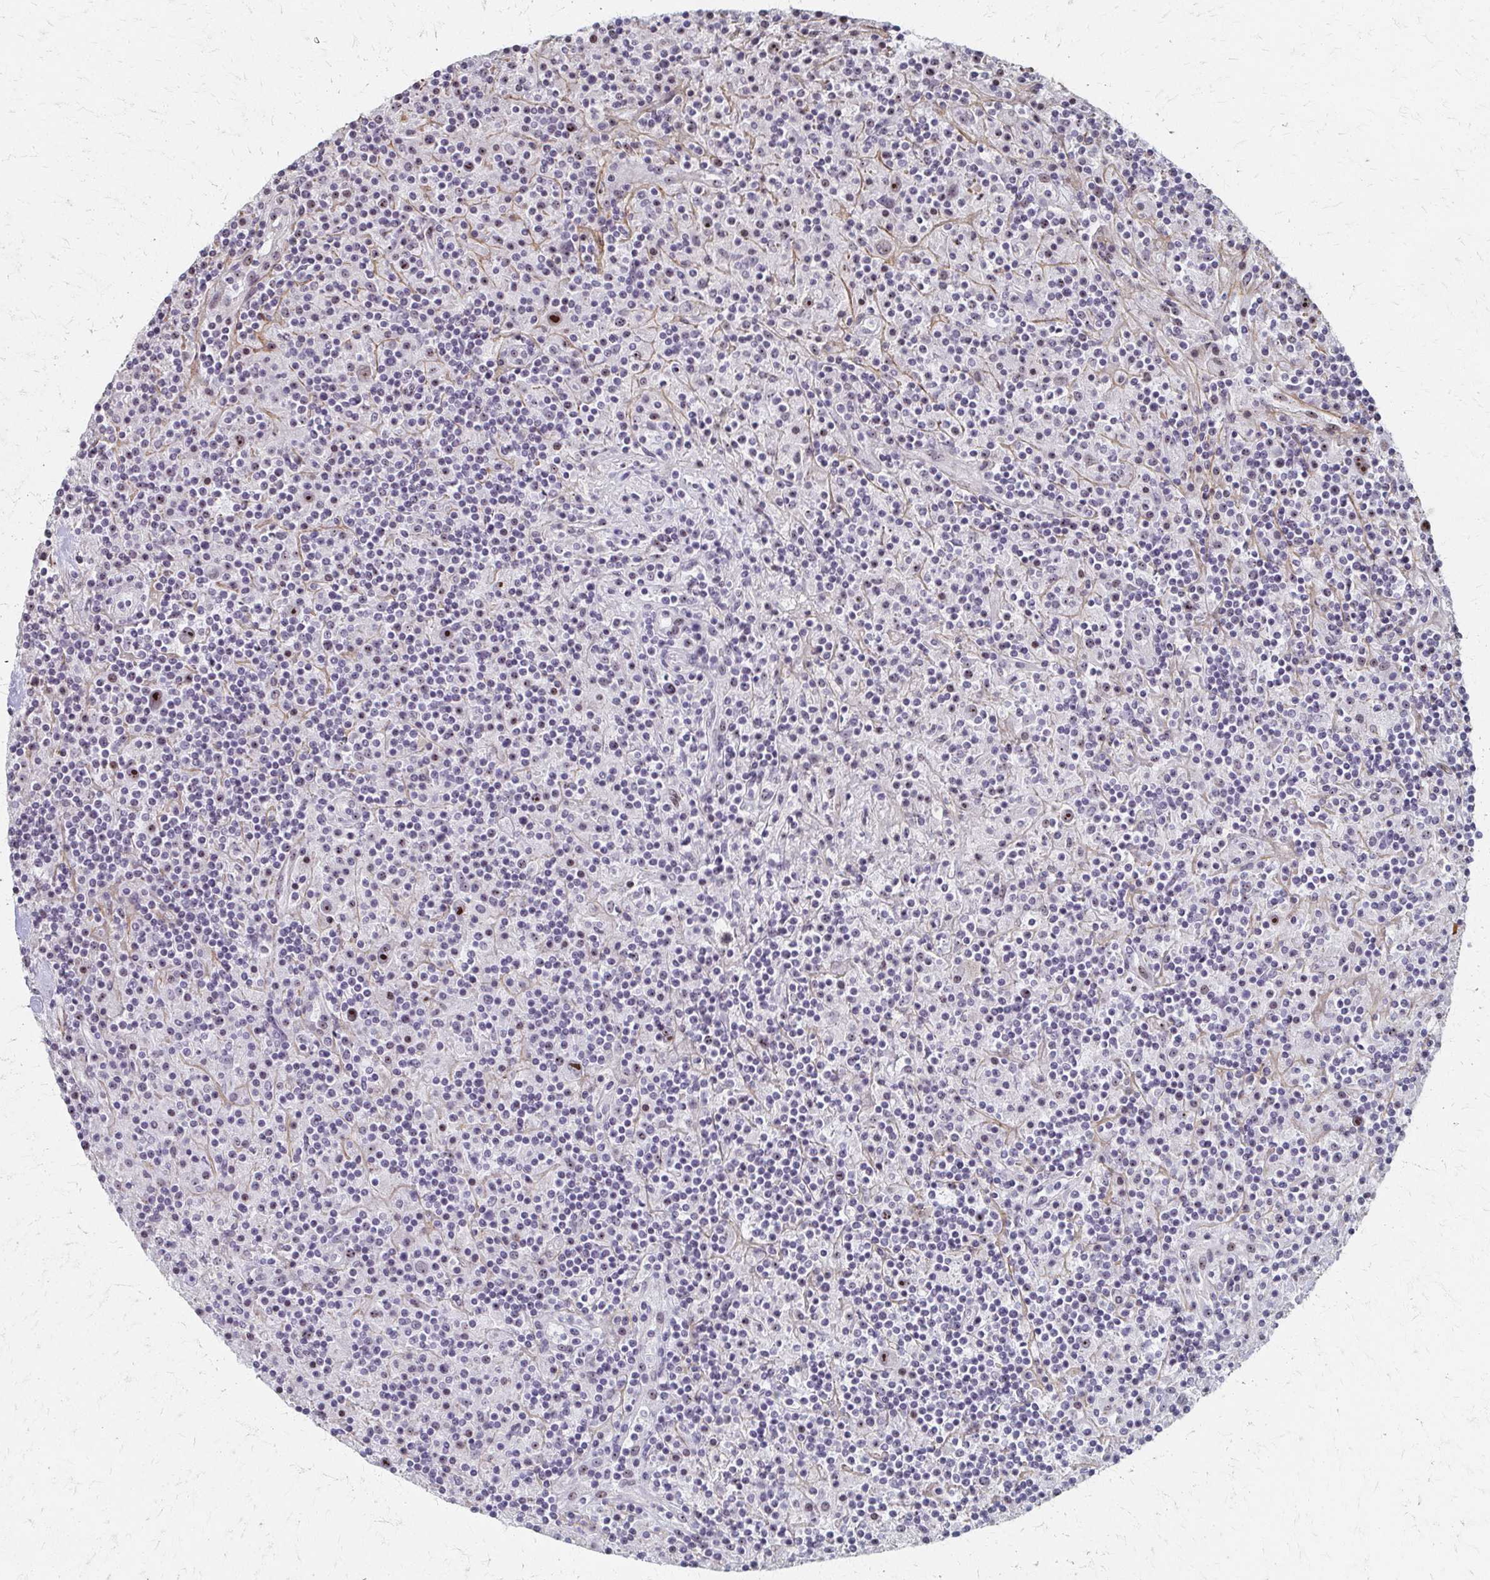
{"staining": {"intensity": "strong", "quantity": ">75%", "location": "nuclear"}, "tissue": "lymphoma", "cell_type": "Tumor cells", "image_type": "cancer", "snomed": [{"axis": "morphology", "description": "Hodgkin's disease, NOS"}, {"axis": "topography", "description": "Lymph node"}], "caption": "Immunohistochemical staining of human lymphoma reveals high levels of strong nuclear protein staining in about >75% of tumor cells.", "gene": "PES1", "patient": {"sex": "male", "age": 70}}